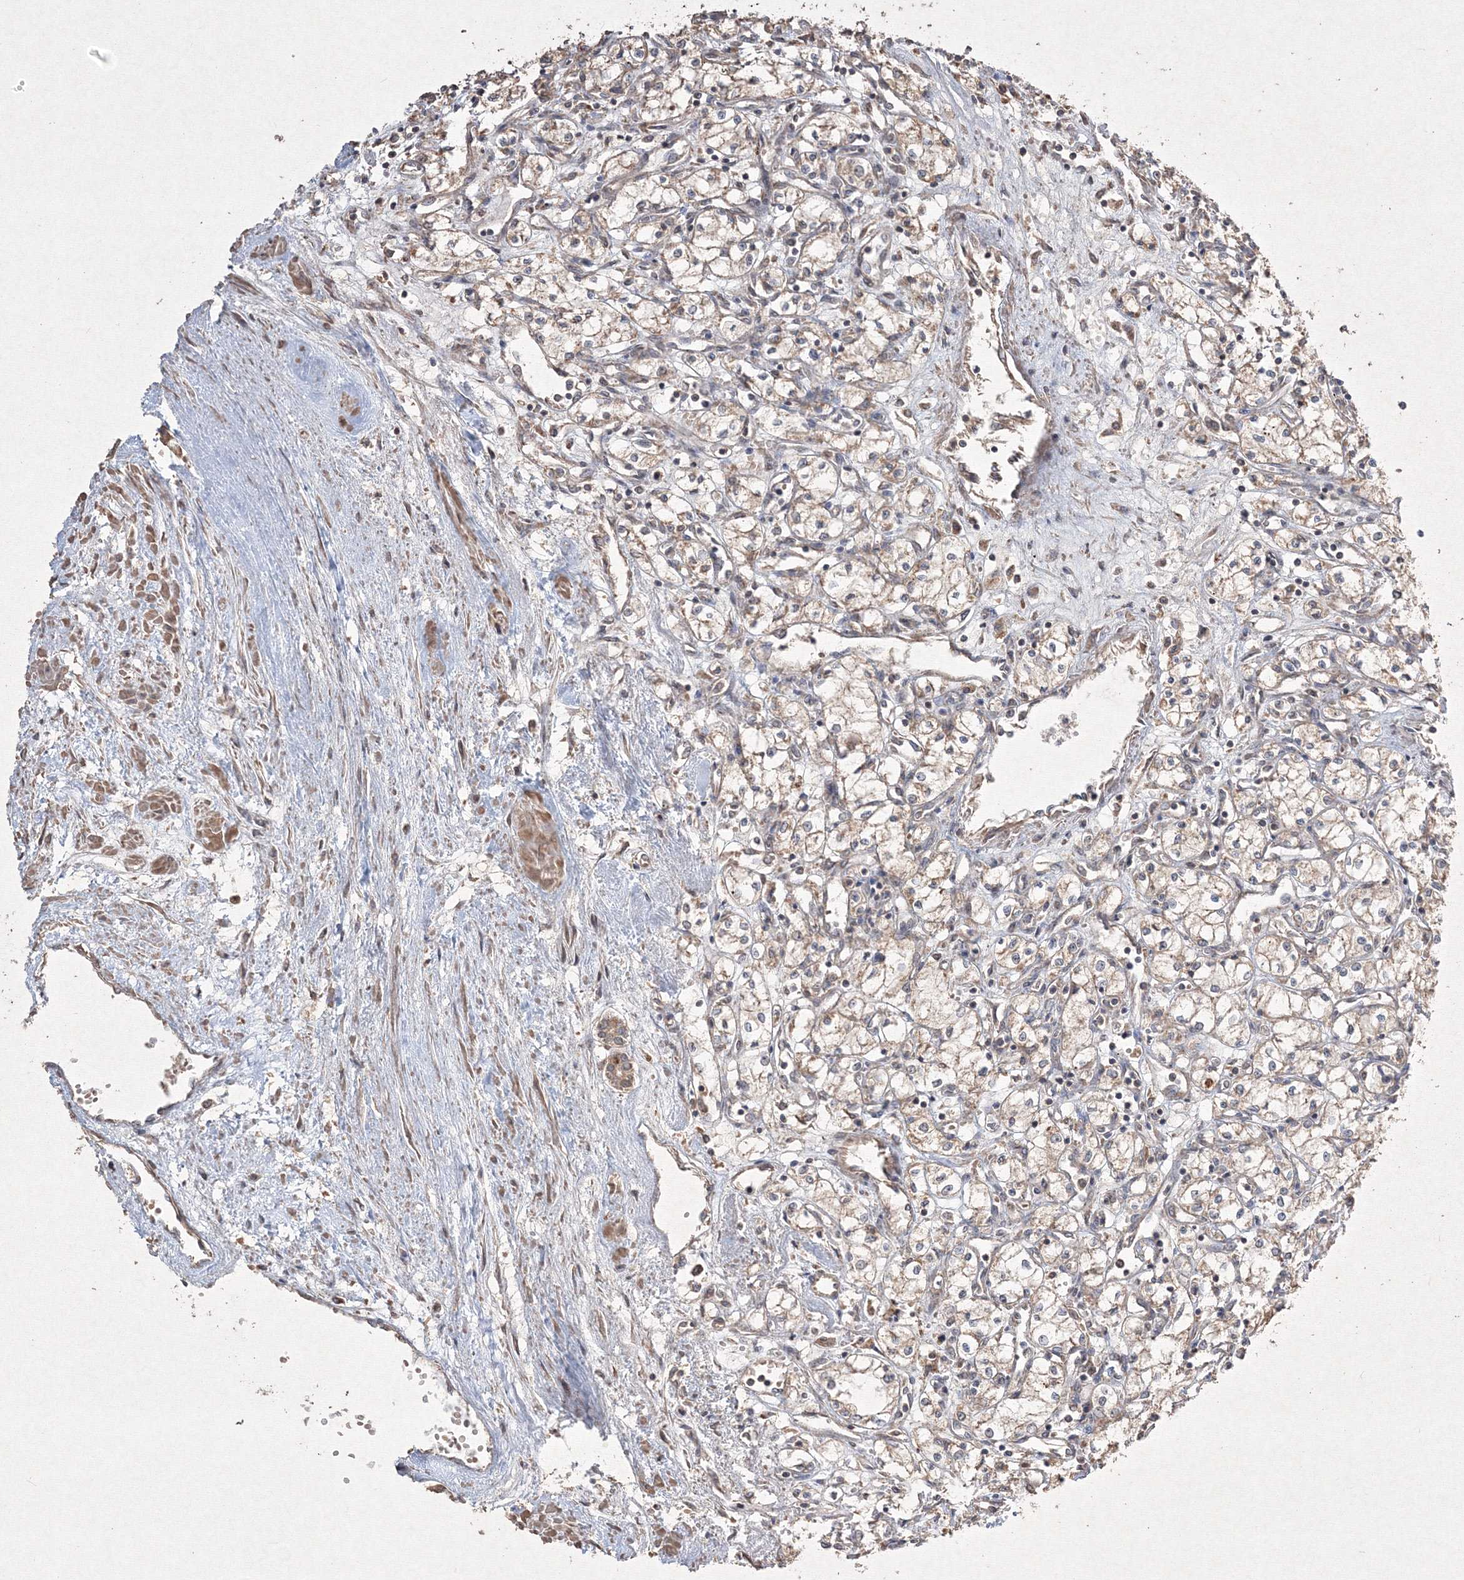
{"staining": {"intensity": "weak", "quantity": ">75%", "location": "cytoplasmic/membranous"}, "tissue": "renal cancer", "cell_type": "Tumor cells", "image_type": "cancer", "snomed": [{"axis": "morphology", "description": "Adenocarcinoma, NOS"}, {"axis": "topography", "description": "Kidney"}], "caption": "About >75% of tumor cells in renal cancer (adenocarcinoma) display weak cytoplasmic/membranous protein positivity as visualized by brown immunohistochemical staining.", "gene": "GRSF1", "patient": {"sex": "male", "age": 59}}